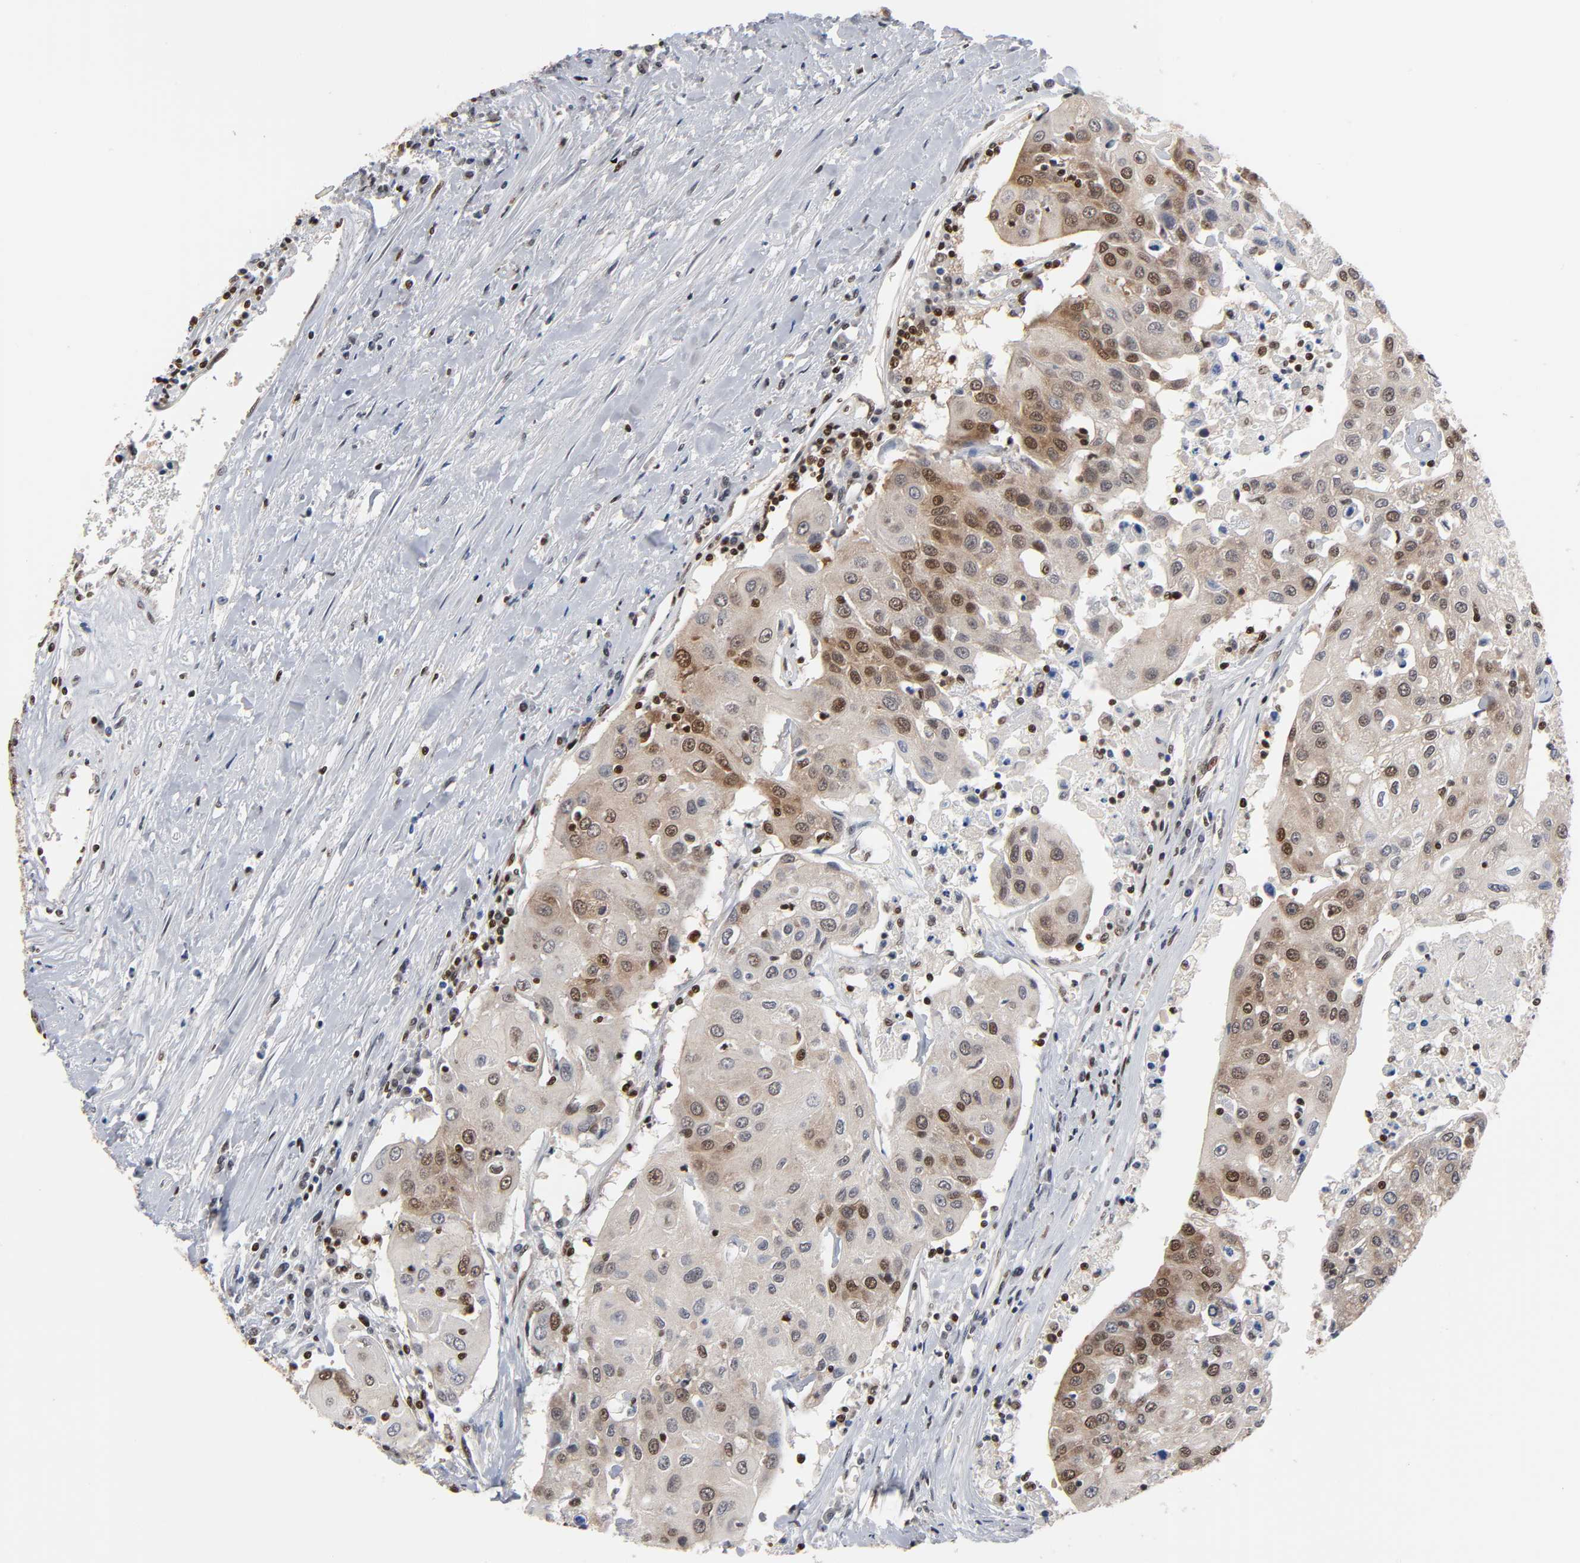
{"staining": {"intensity": "moderate", "quantity": ">75%", "location": "nuclear"}, "tissue": "urothelial cancer", "cell_type": "Tumor cells", "image_type": "cancer", "snomed": [{"axis": "morphology", "description": "Urothelial carcinoma, High grade"}, {"axis": "topography", "description": "Urinary bladder"}], "caption": "Human urothelial carcinoma (high-grade) stained with a protein marker exhibits moderate staining in tumor cells.", "gene": "ILKAP", "patient": {"sex": "female", "age": 85}}